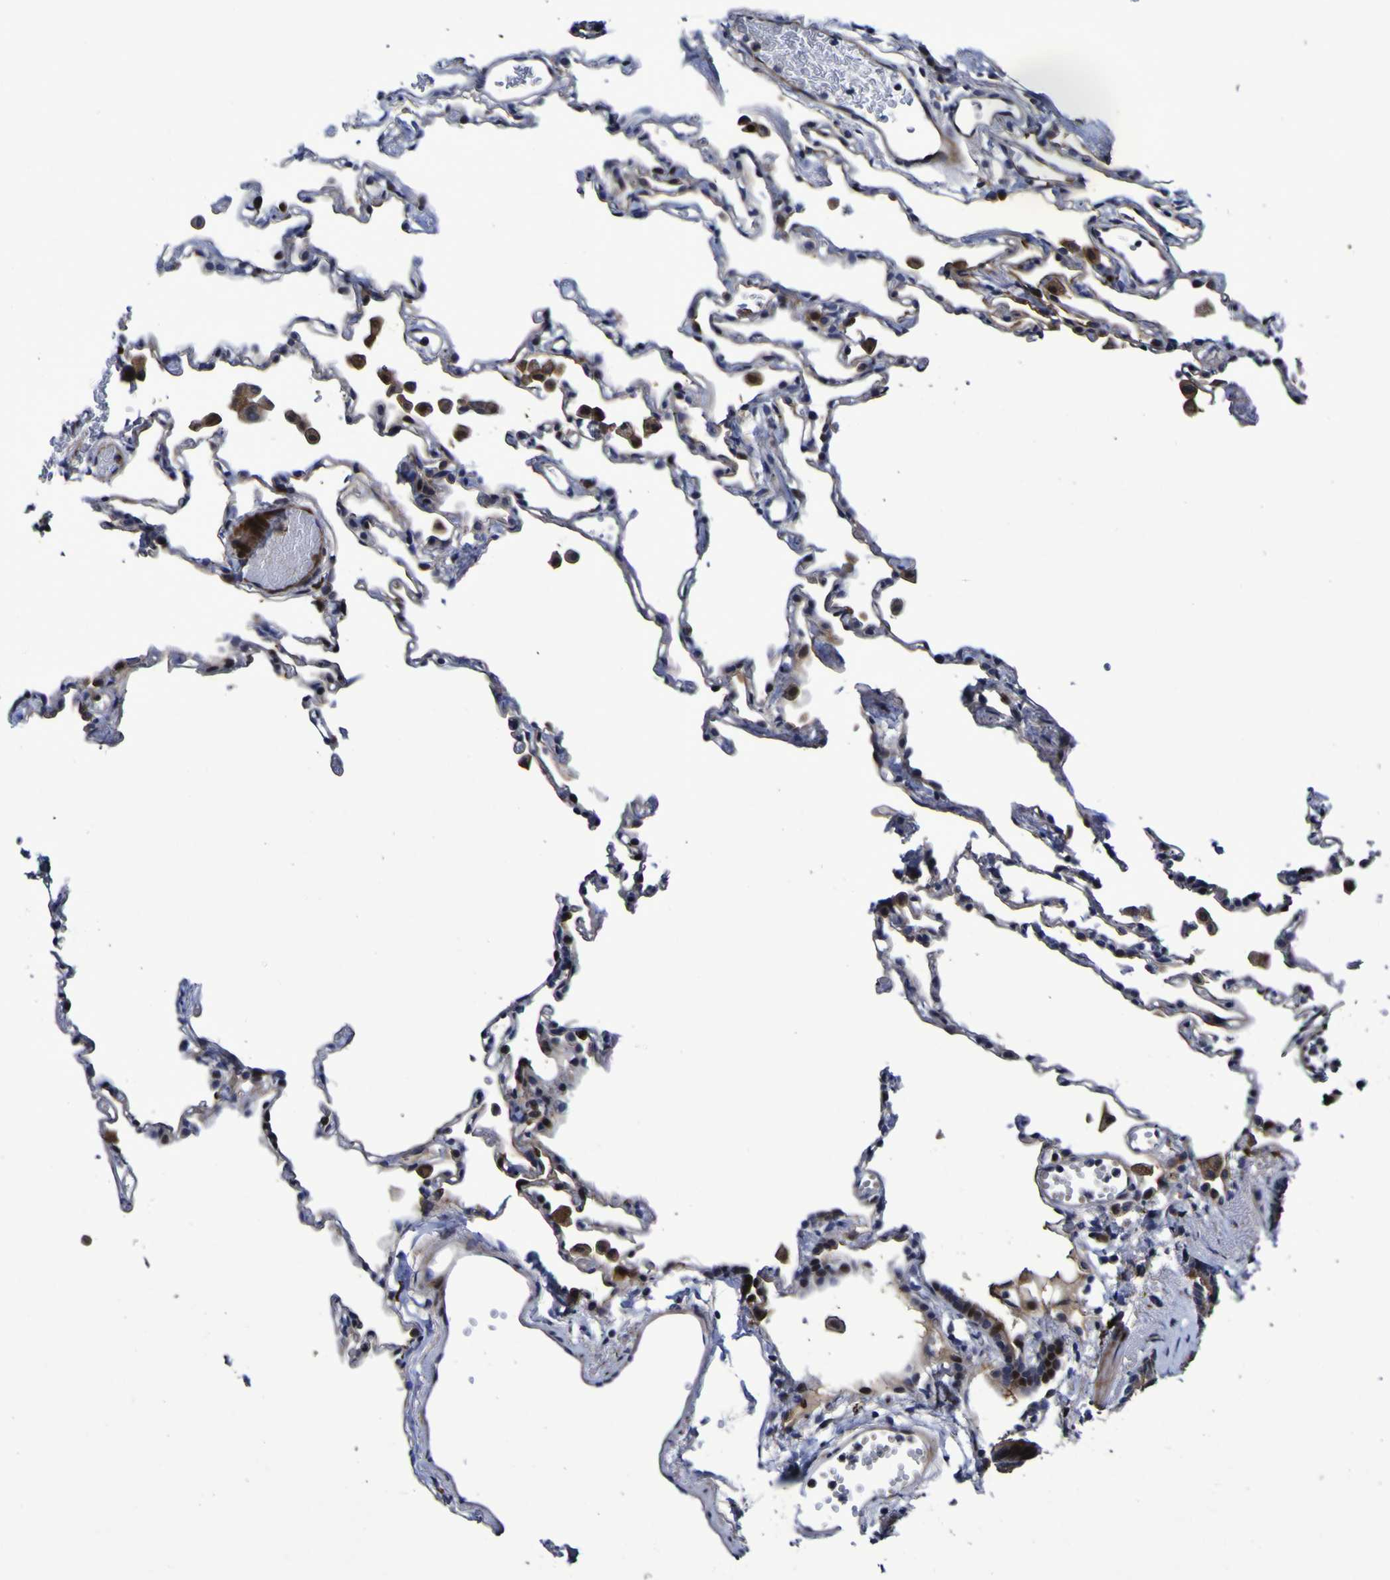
{"staining": {"intensity": "weak", "quantity": "<25%", "location": "cytoplasmic/membranous,nuclear"}, "tissue": "lung", "cell_type": "Alveolar cells", "image_type": "normal", "snomed": [{"axis": "morphology", "description": "Normal tissue, NOS"}, {"axis": "topography", "description": "Lung"}], "caption": "Immunohistochemistry (IHC) photomicrograph of normal lung: human lung stained with DAB demonstrates no significant protein positivity in alveolar cells. Brightfield microscopy of IHC stained with DAB (brown) and hematoxylin (blue), captured at high magnification.", "gene": "MGLL", "patient": {"sex": "female", "age": 49}}